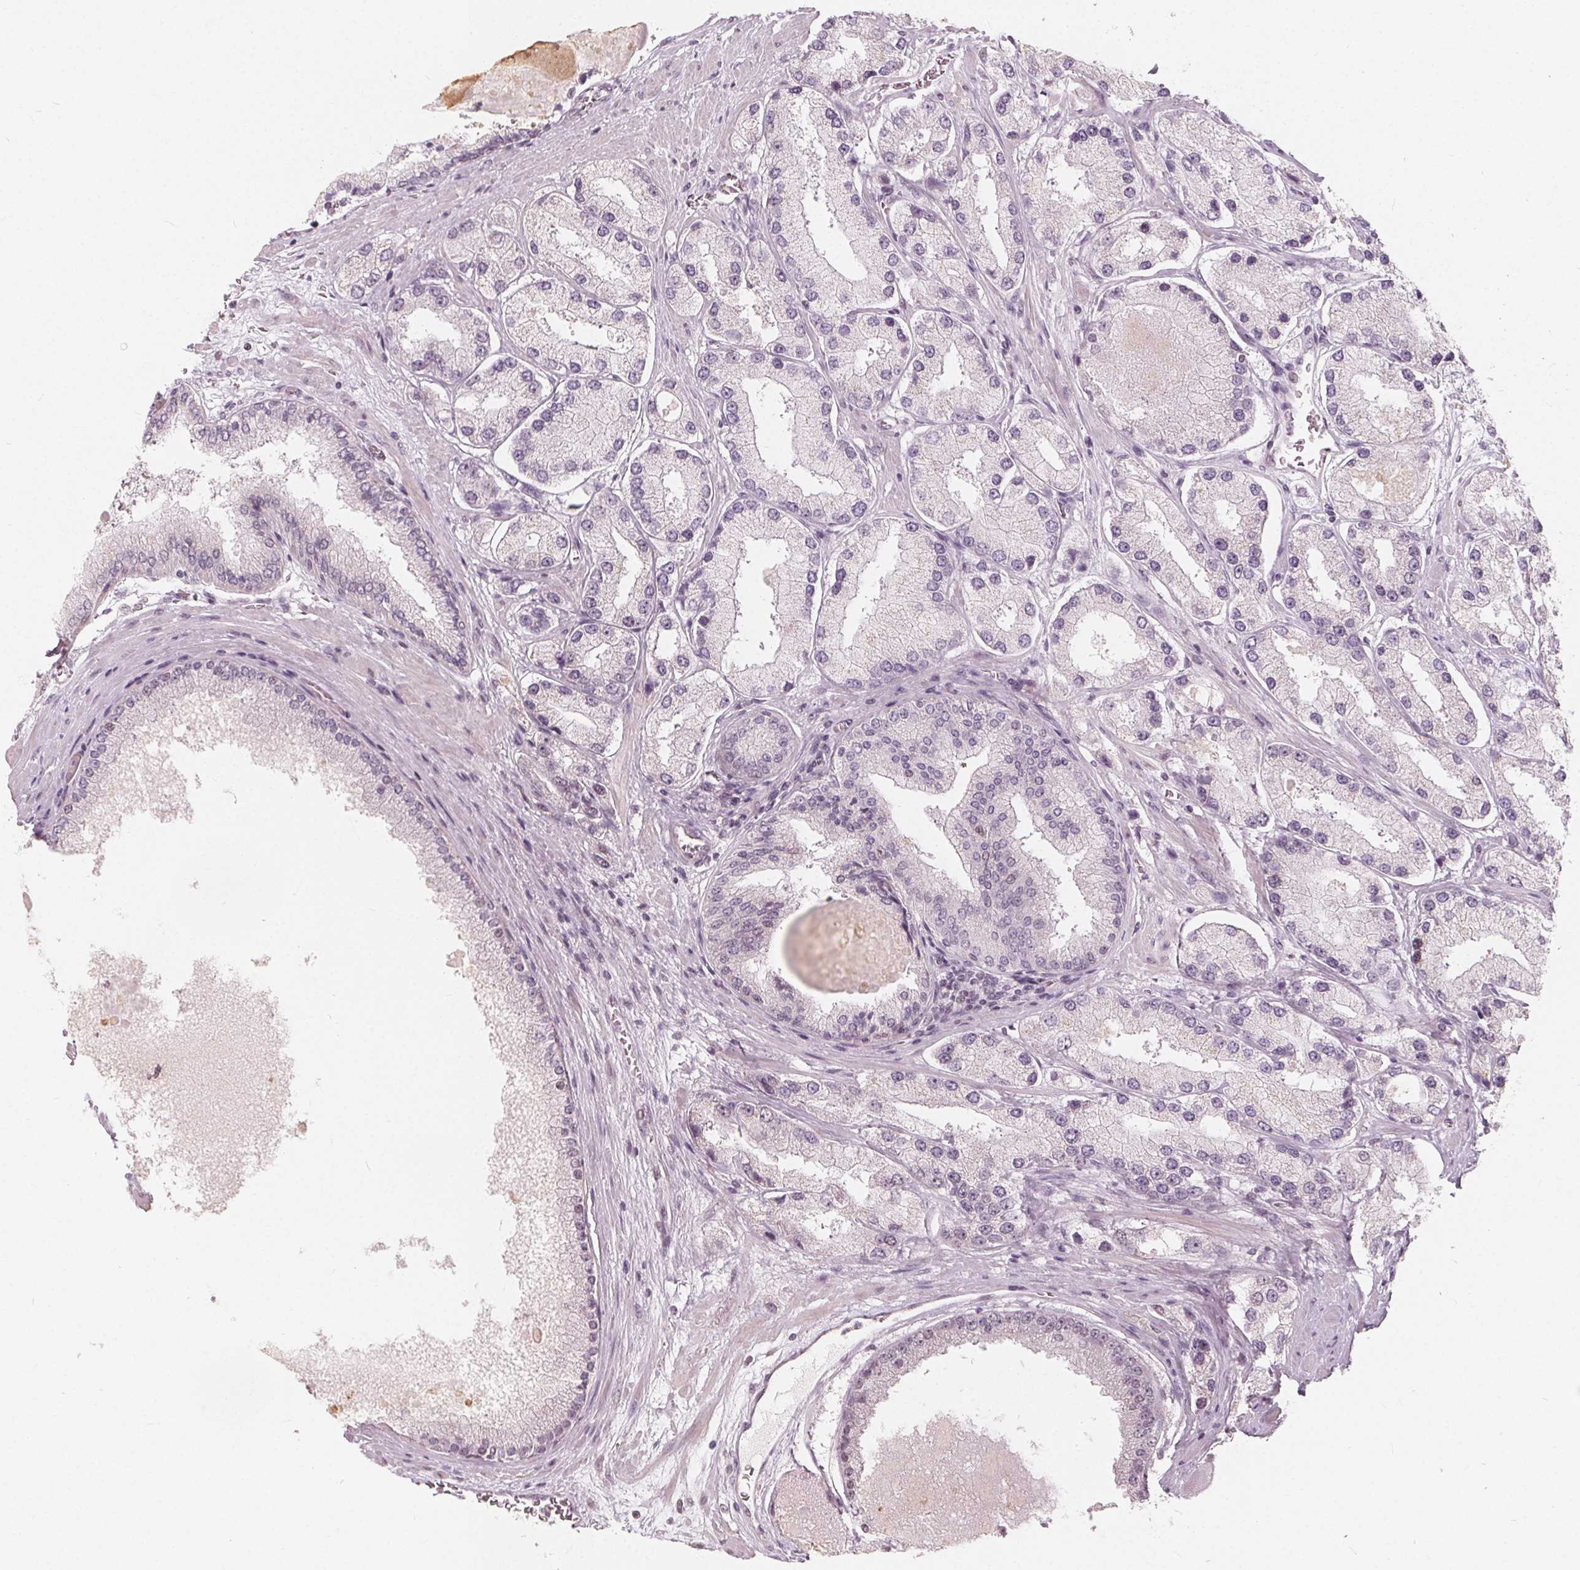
{"staining": {"intensity": "negative", "quantity": "none", "location": "none"}, "tissue": "prostate cancer", "cell_type": "Tumor cells", "image_type": "cancer", "snomed": [{"axis": "morphology", "description": "Adenocarcinoma, High grade"}, {"axis": "topography", "description": "Prostate"}], "caption": "Tumor cells show no significant staining in prostate cancer (high-grade adenocarcinoma).", "gene": "NUP210L", "patient": {"sex": "male", "age": 67}}